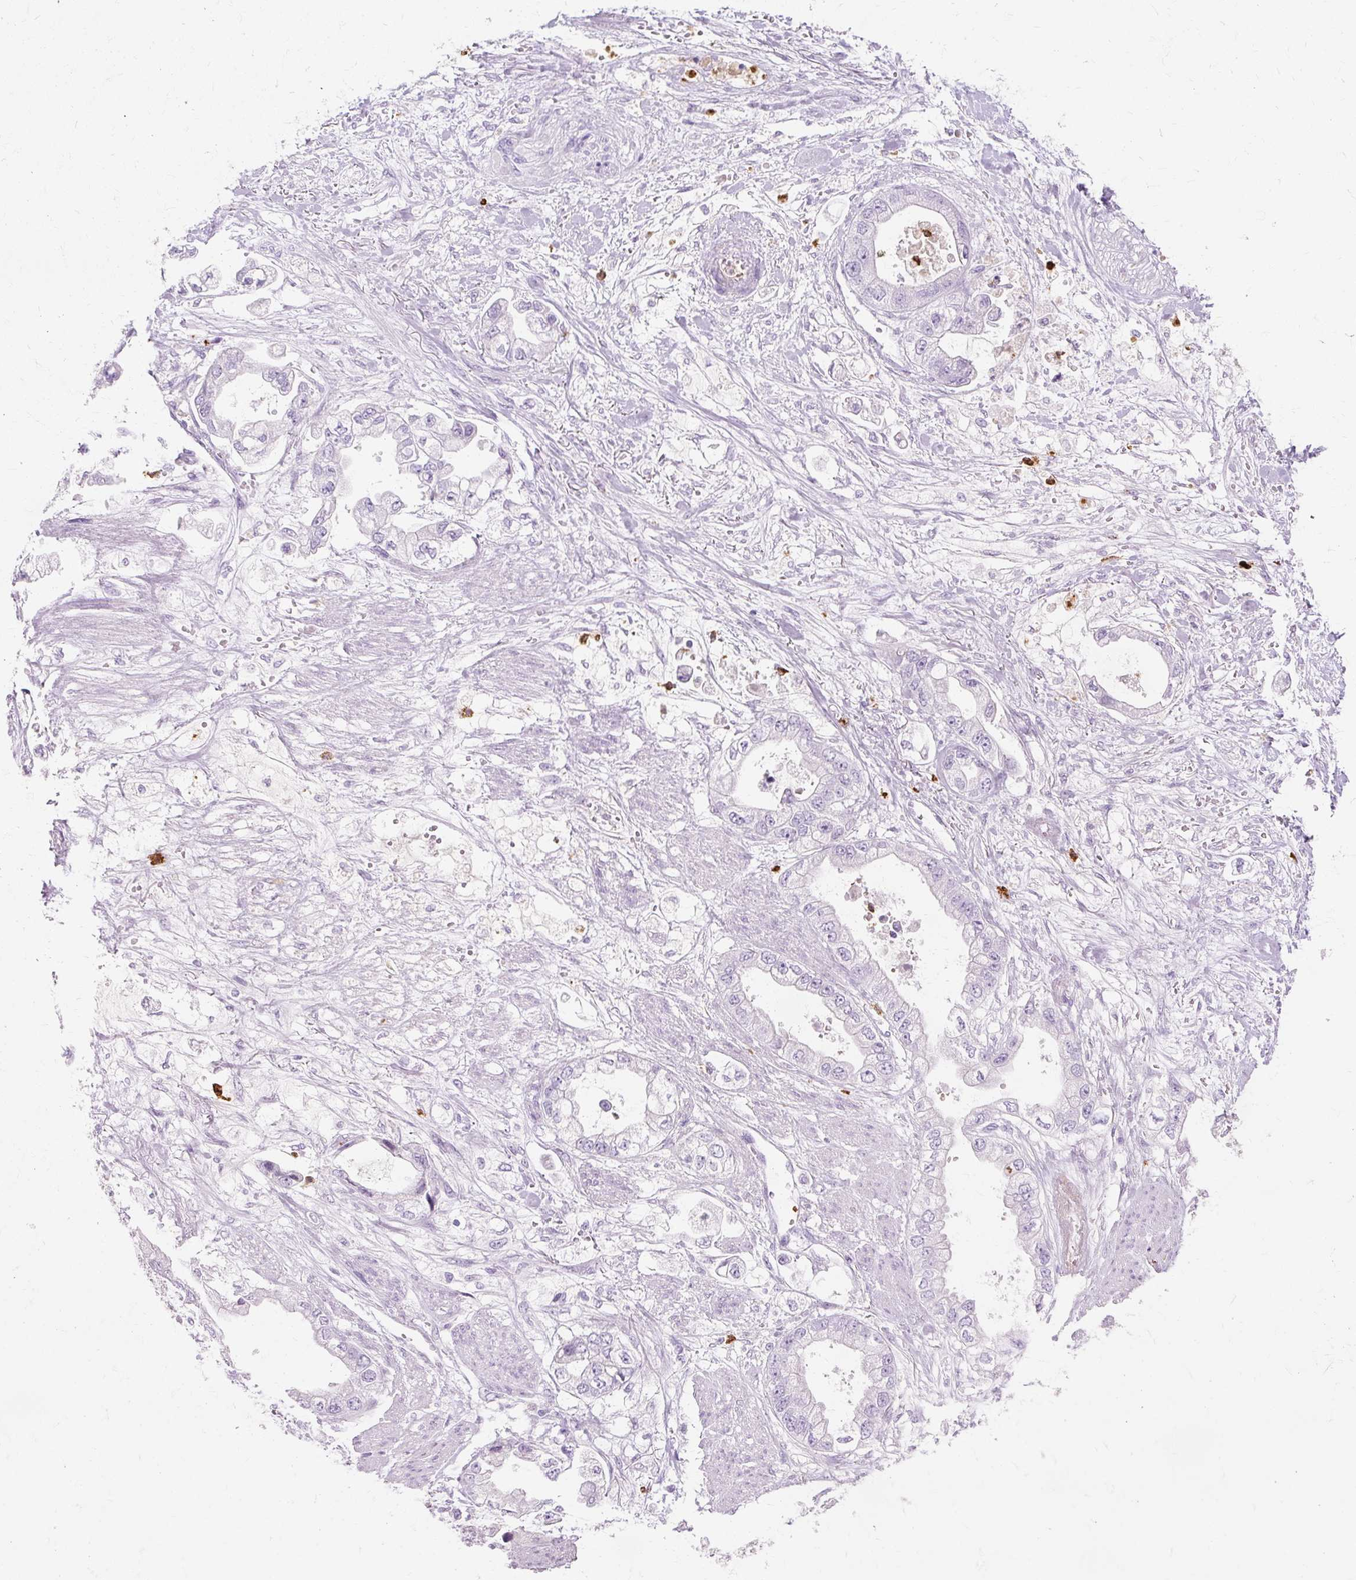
{"staining": {"intensity": "negative", "quantity": "none", "location": "none"}, "tissue": "stomach cancer", "cell_type": "Tumor cells", "image_type": "cancer", "snomed": [{"axis": "morphology", "description": "Adenocarcinoma, NOS"}, {"axis": "topography", "description": "Stomach"}], "caption": "A high-resolution image shows IHC staining of stomach cancer, which exhibits no significant expression in tumor cells.", "gene": "DEFA1", "patient": {"sex": "male", "age": 62}}